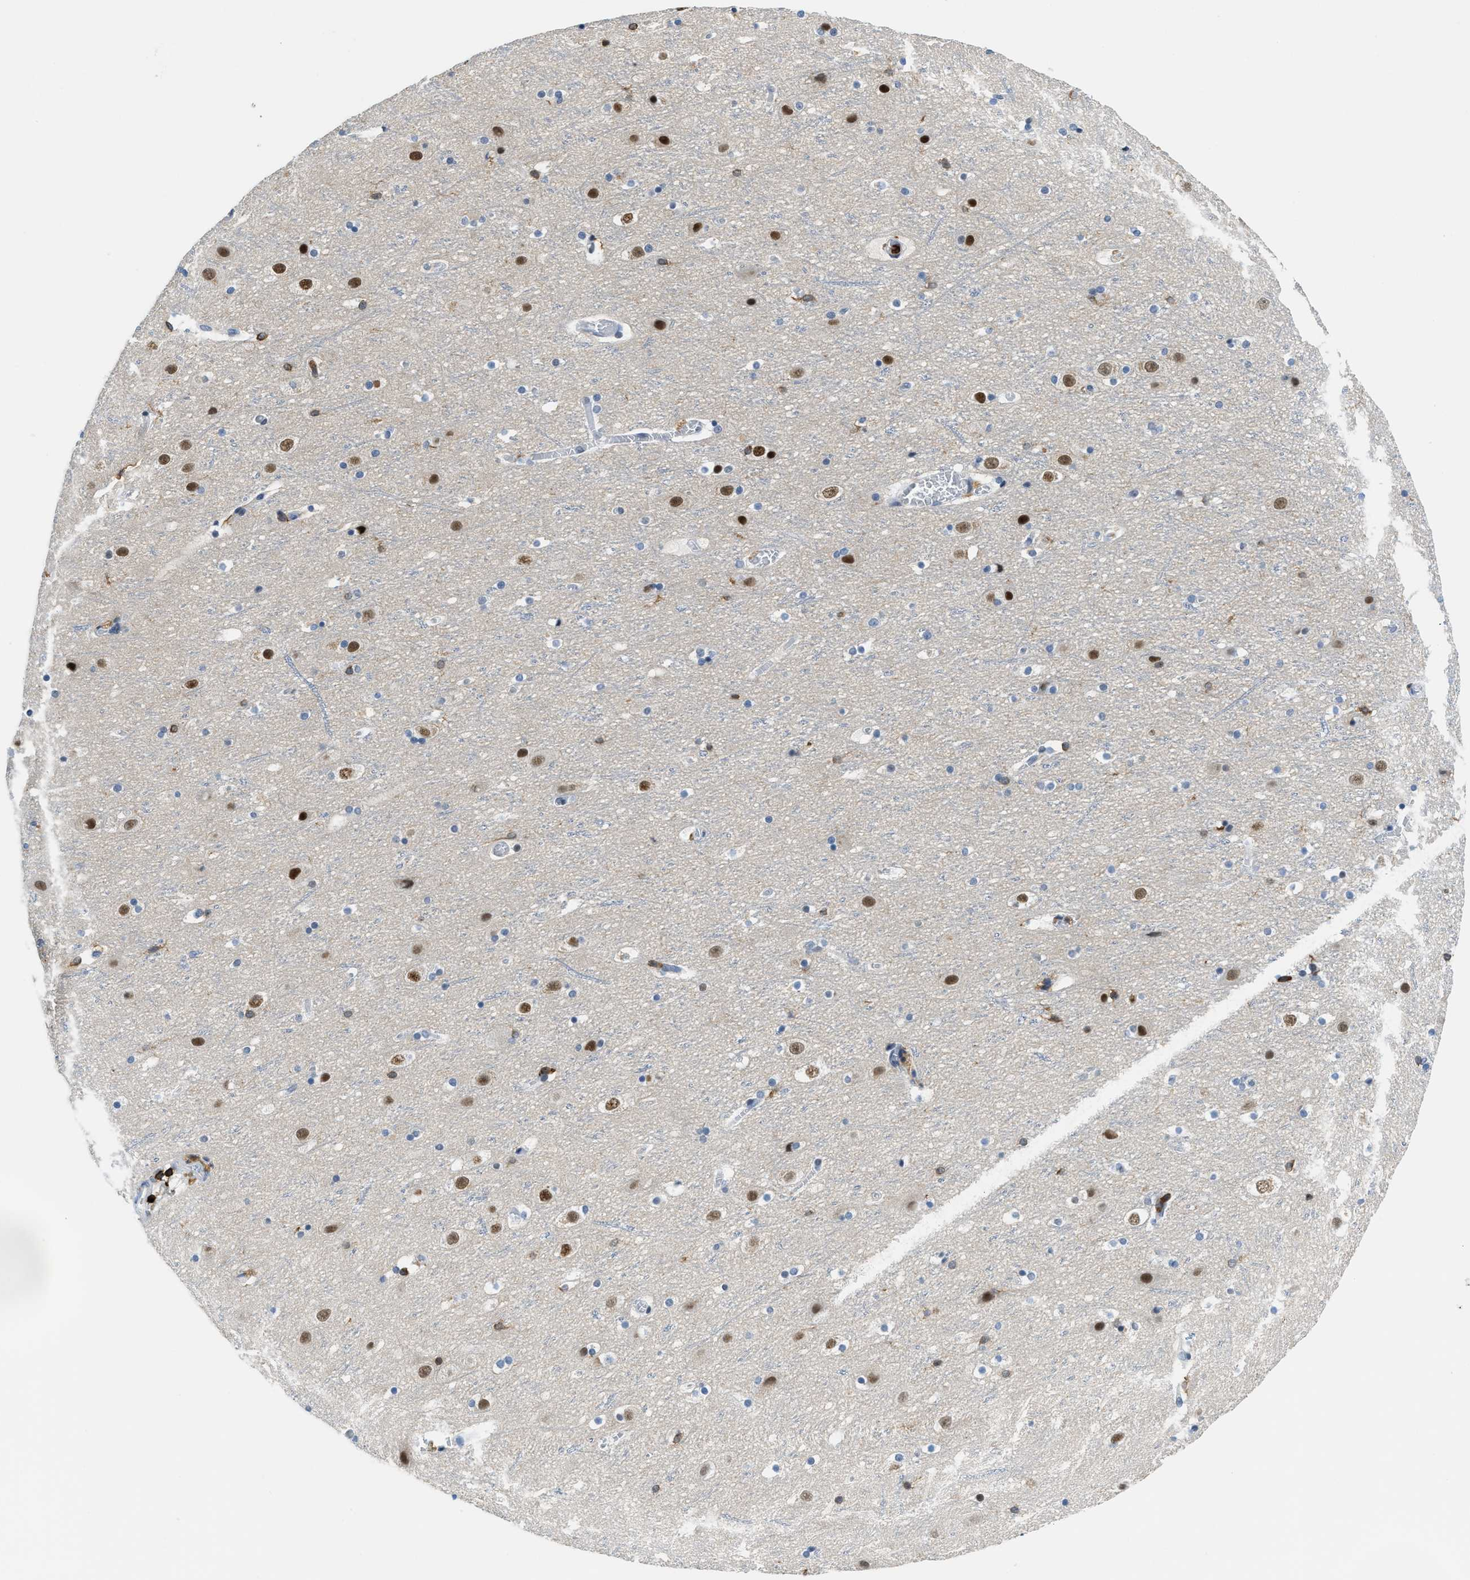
{"staining": {"intensity": "negative", "quantity": "none", "location": "none"}, "tissue": "cerebral cortex", "cell_type": "Endothelial cells", "image_type": "normal", "snomed": [{"axis": "morphology", "description": "Normal tissue, NOS"}, {"axis": "topography", "description": "Cerebral cortex"}], "caption": "High magnification brightfield microscopy of unremarkable cerebral cortex stained with DAB (3,3'-diaminobenzidine) (brown) and counterstained with hematoxylin (blue): endothelial cells show no significant staining. (Brightfield microscopy of DAB (3,3'-diaminobenzidine) immunohistochemistry at high magnification).", "gene": "FAM151A", "patient": {"sex": "male", "age": 45}}